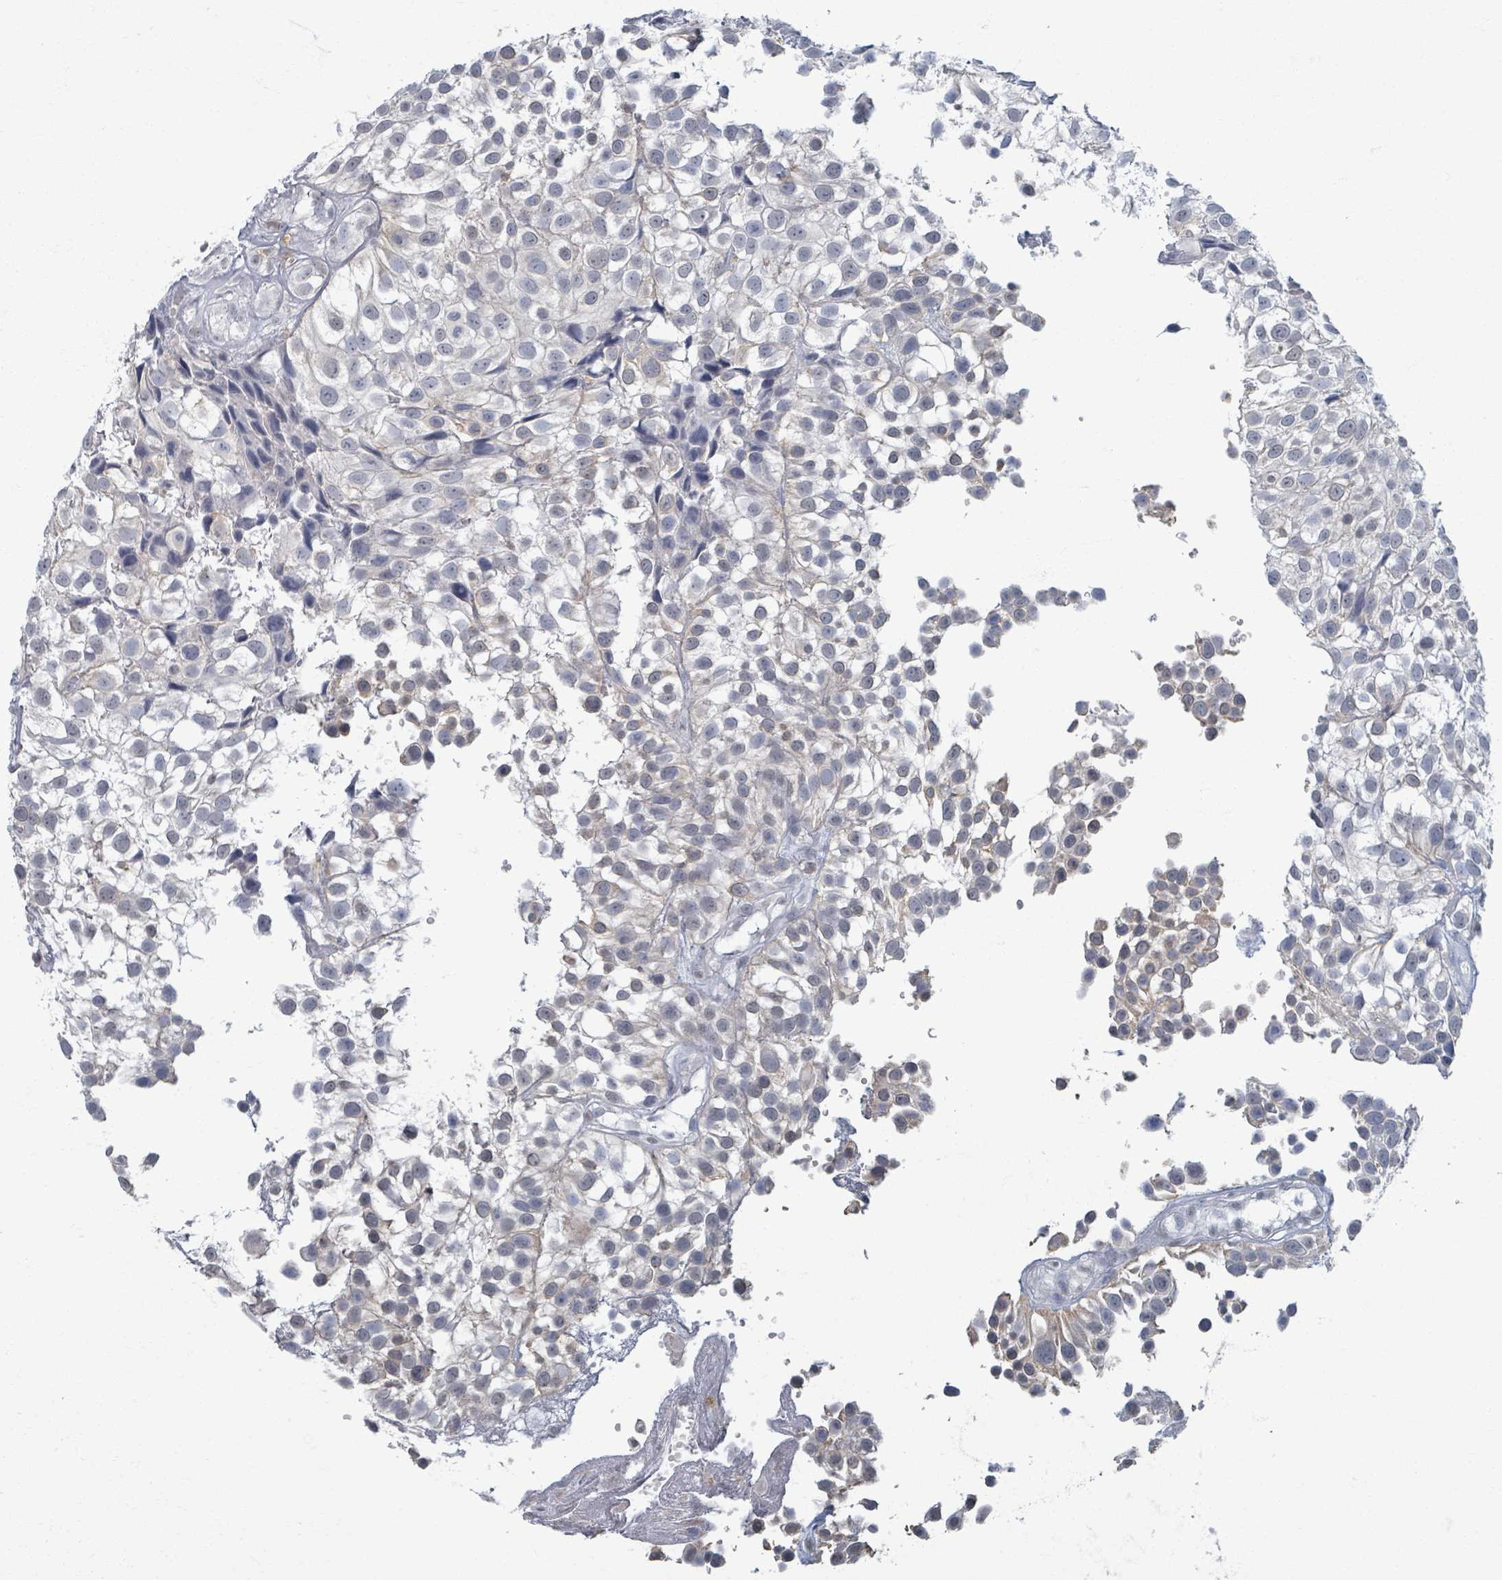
{"staining": {"intensity": "negative", "quantity": "none", "location": "none"}, "tissue": "urothelial cancer", "cell_type": "Tumor cells", "image_type": "cancer", "snomed": [{"axis": "morphology", "description": "Urothelial carcinoma, High grade"}, {"axis": "topography", "description": "Urinary bladder"}], "caption": "Urothelial carcinoma (high-grade) was stained to show a protein in brown. There is no significant staining in tumor cells. (DAB (3,3'-diaminobenzidine) immunohistochemistry (IHC) with hematoxylin counter stain).", "gene": "WNT11", "patient": {"sex": "male", "age": 56}}